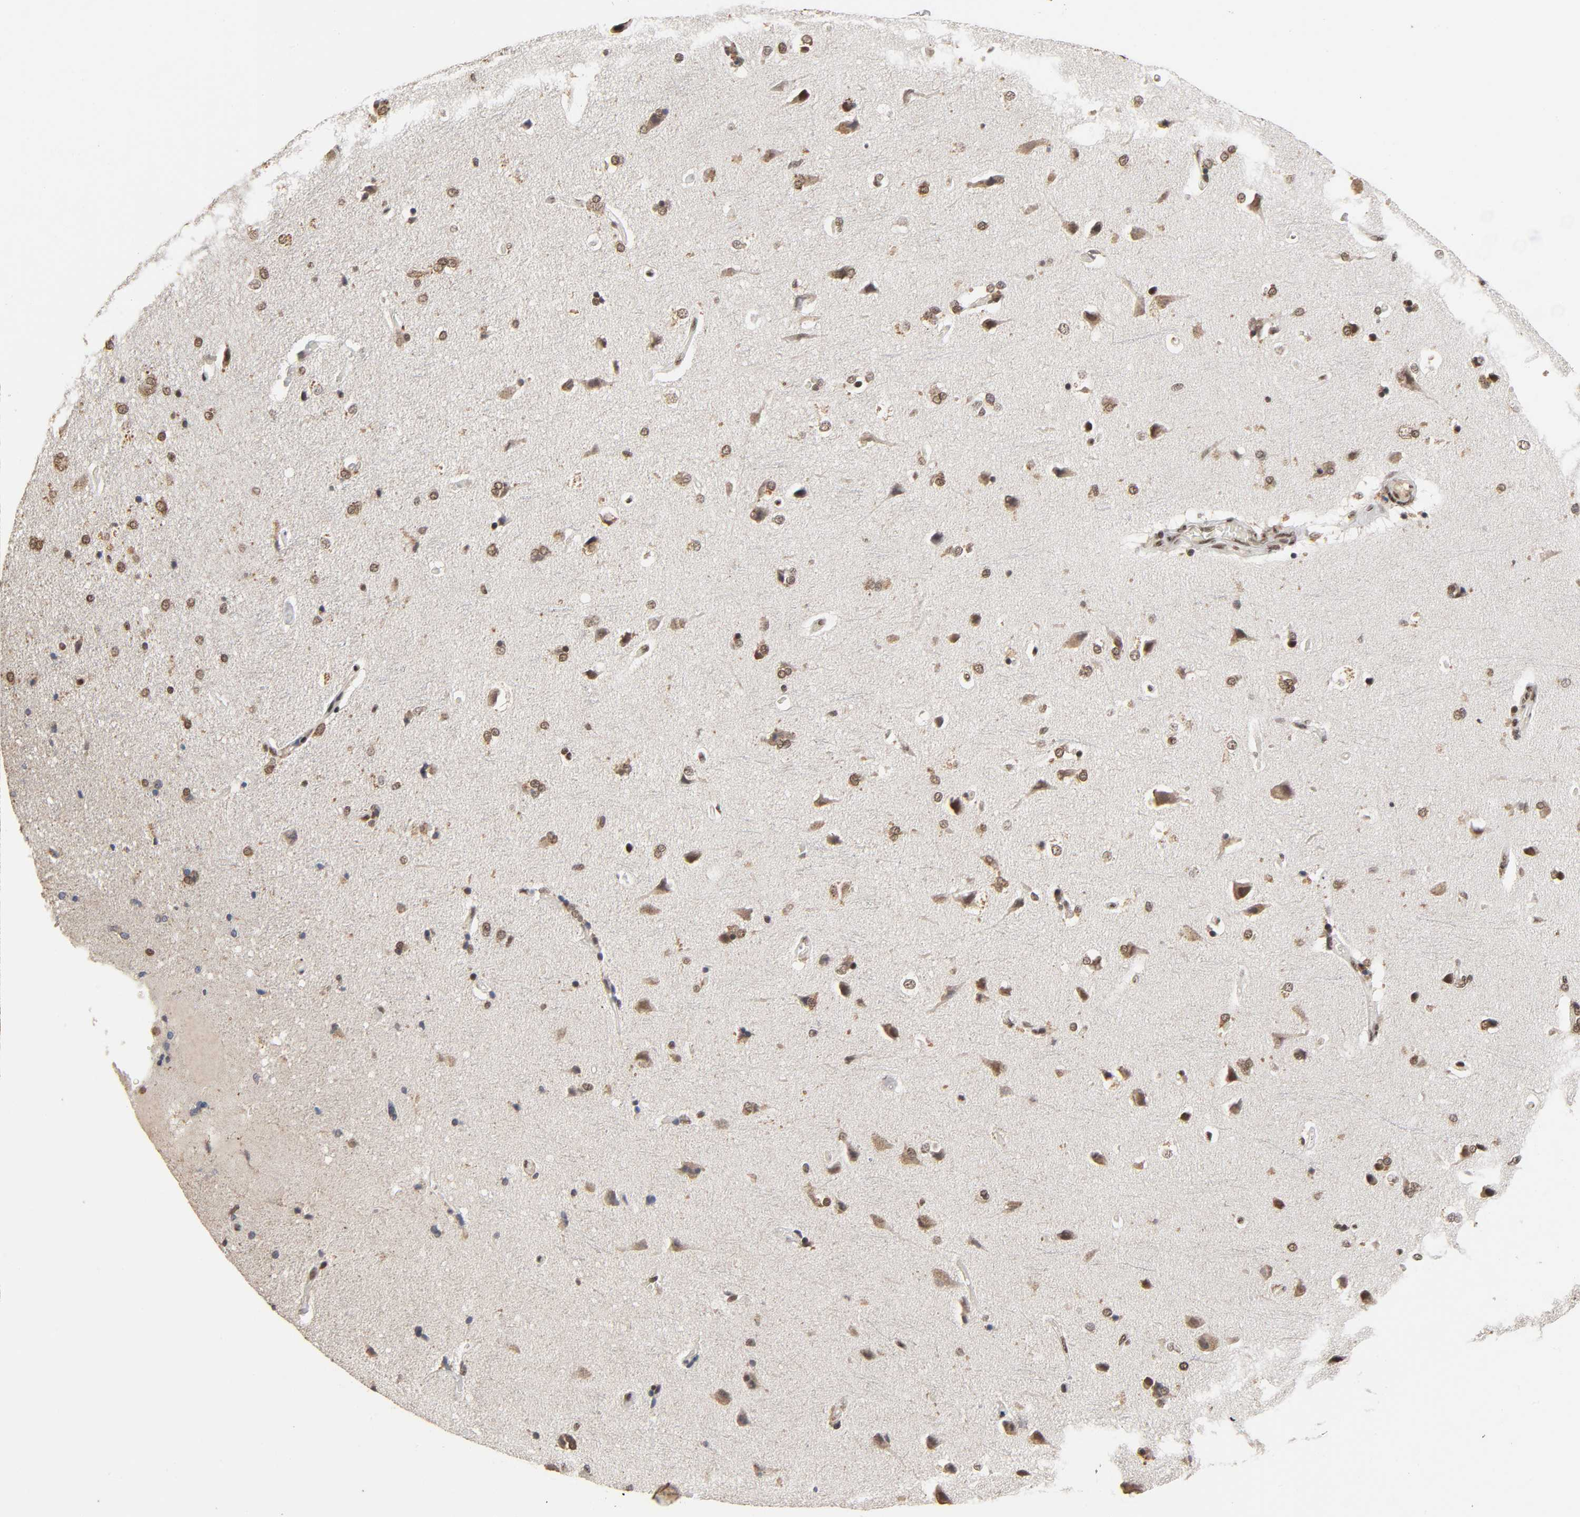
{"staining": {"intensity": "moderate", "quantity": ">75%", "location": "nuclear"}, "tissue": "cerebral cortex", "cell_type": "Endothelial cells", "image_type": "normal", "snomed": [{"axis": "morphology", "description": "Normal tissue, NOS"}, {"axis": "topography", "description": "Cerebral cortex"}], "caption": "A medium amount of moderate nuclear staining is seen in approximately >75% of endothelial cells in normal cerebral cortex. Immunohistochemistry (ihc) stains the protein in brown and the nuclei are stained blue.", "gene": "ZNF384", "patient": {"sex": "male", "age": 62}}